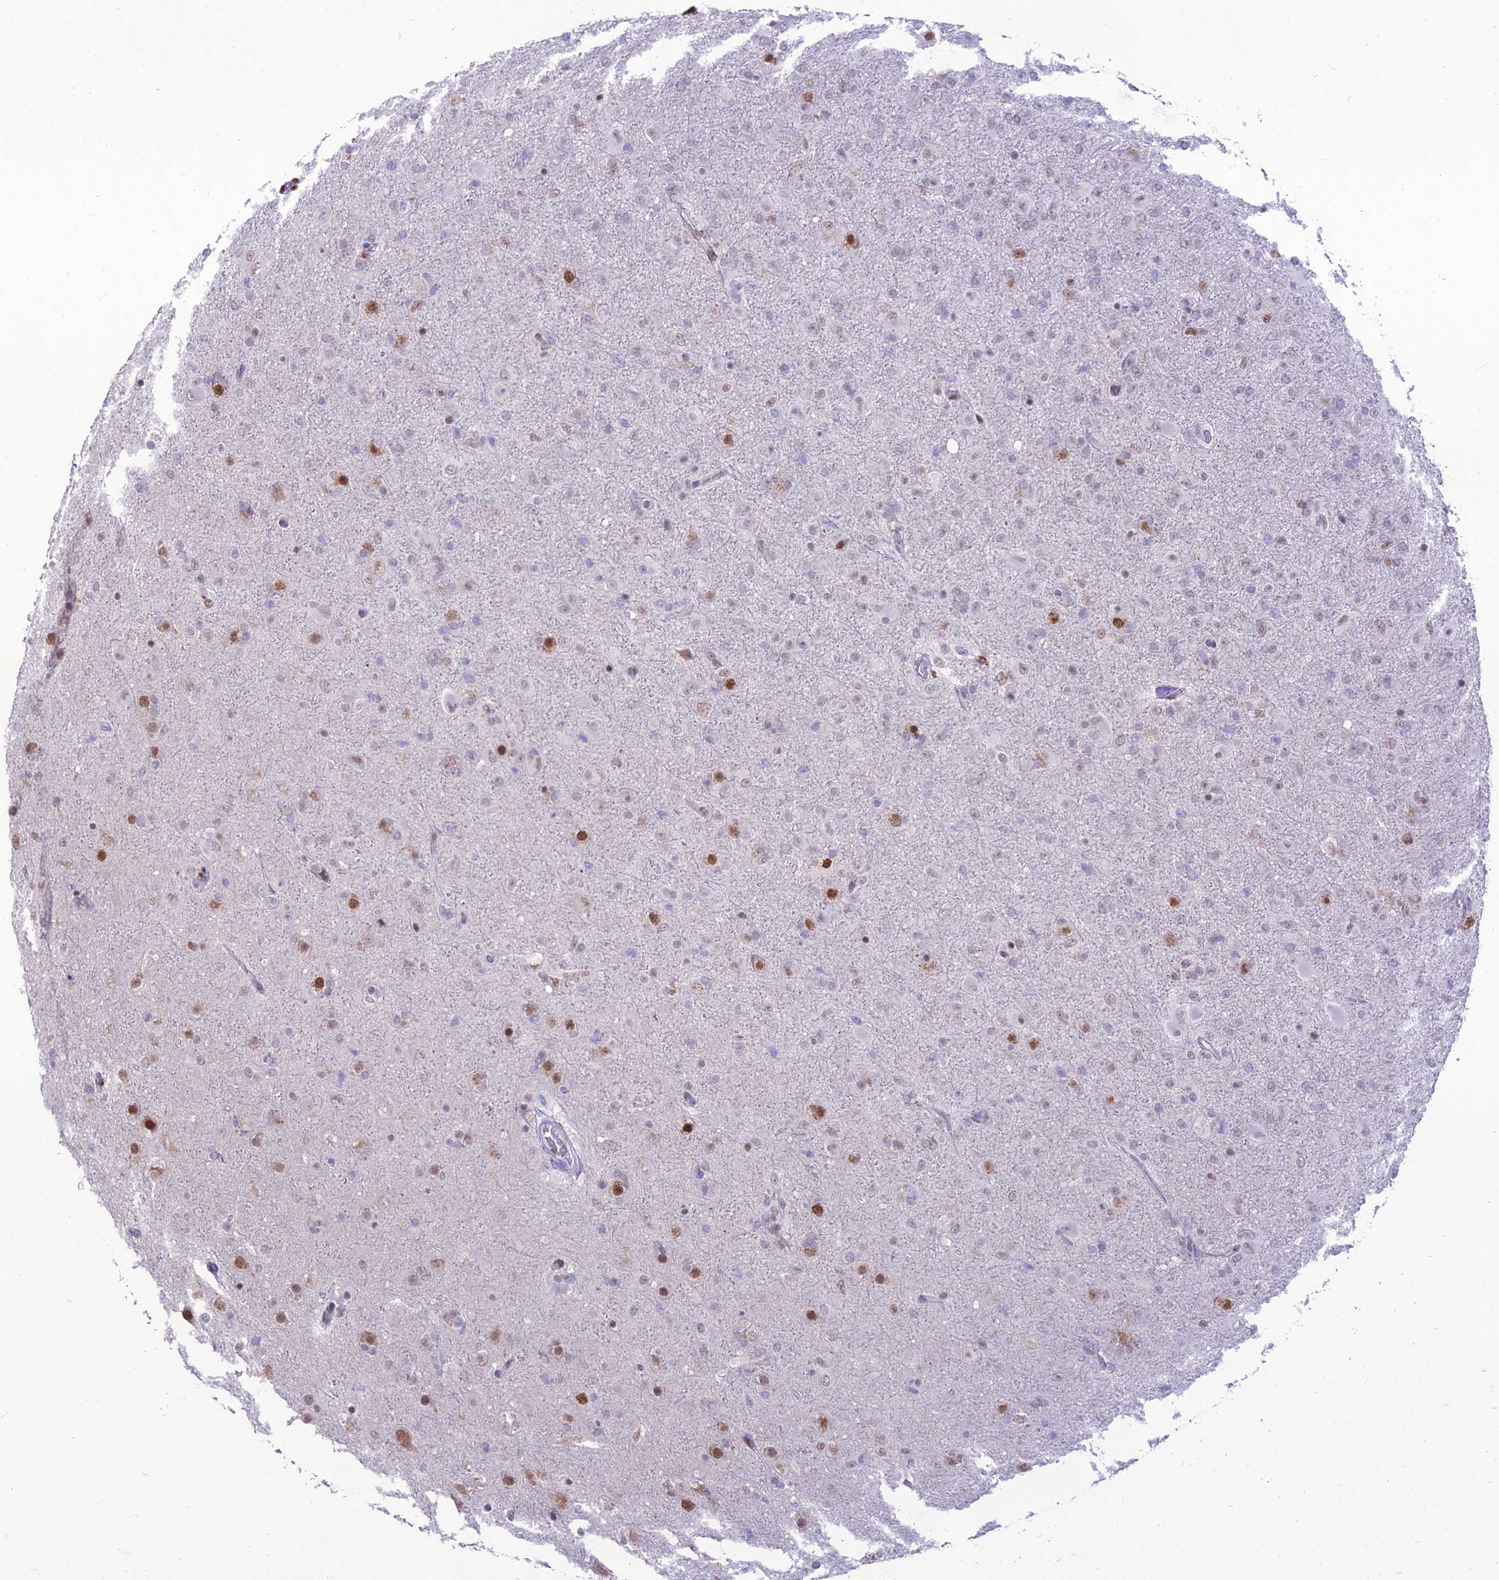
{"staining": {"intensity": "strong", "quantity": "<25%", "location": "nuclear"}, "tissue": "glioma", "cell_type": "Tumor cells", "image_type": "cancer", "snomed": [{"axis": "morphology", "description": "Glioma, malignant, Low grade"}, {"axis": "topography", "description": "Brain"}], "caption": "Strong nuclear staining for a protein is identified in about <25% of tumor cells of glioma using IHC.", "gene": "NOVA2", "patient": {"sex": "male", "age": 65}}